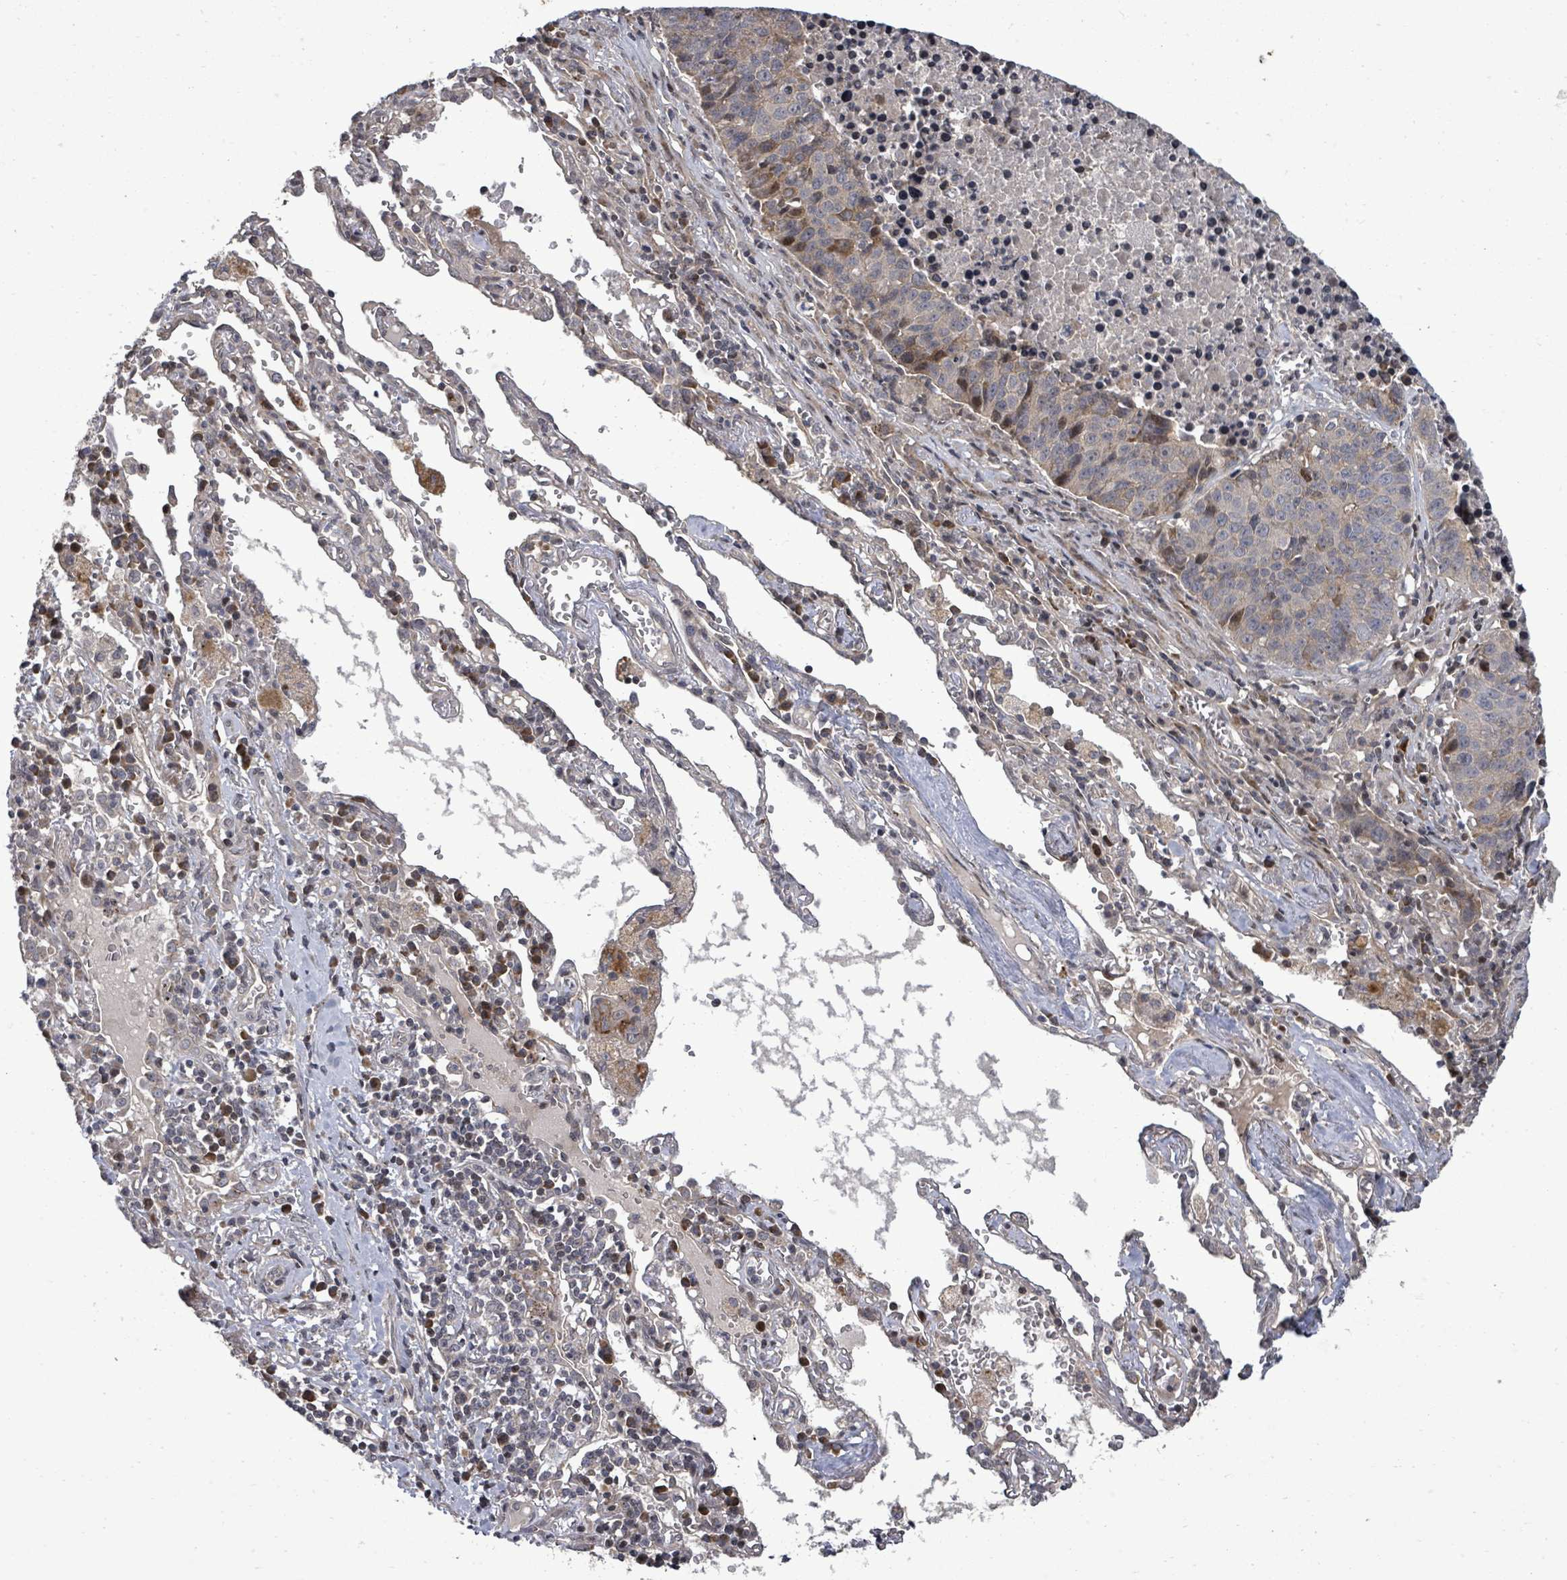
{"staining": {"intensity": "moderate", "quantity": "<25%", "location": "cytoplasmic/membranous"}, "tissue": "lung cancer", "cell_type": "Tumor cells", "image_type": "cancer", "snomed": [{"axis": "morphology", "description": "Squamous cell carcinoma, NOS"}, {"axis": "topography", "description": "Lung"}], "caption": "An IHC histopathology image of neoplastic tissue is shown. Protein staining in brown labels moderate cytoplasmic/membranous positivity in lung squamous cell carcinoma within tumor cells.", "gene": "KRTAP27-1", "patient": {"sex": "female", "age": 66}}